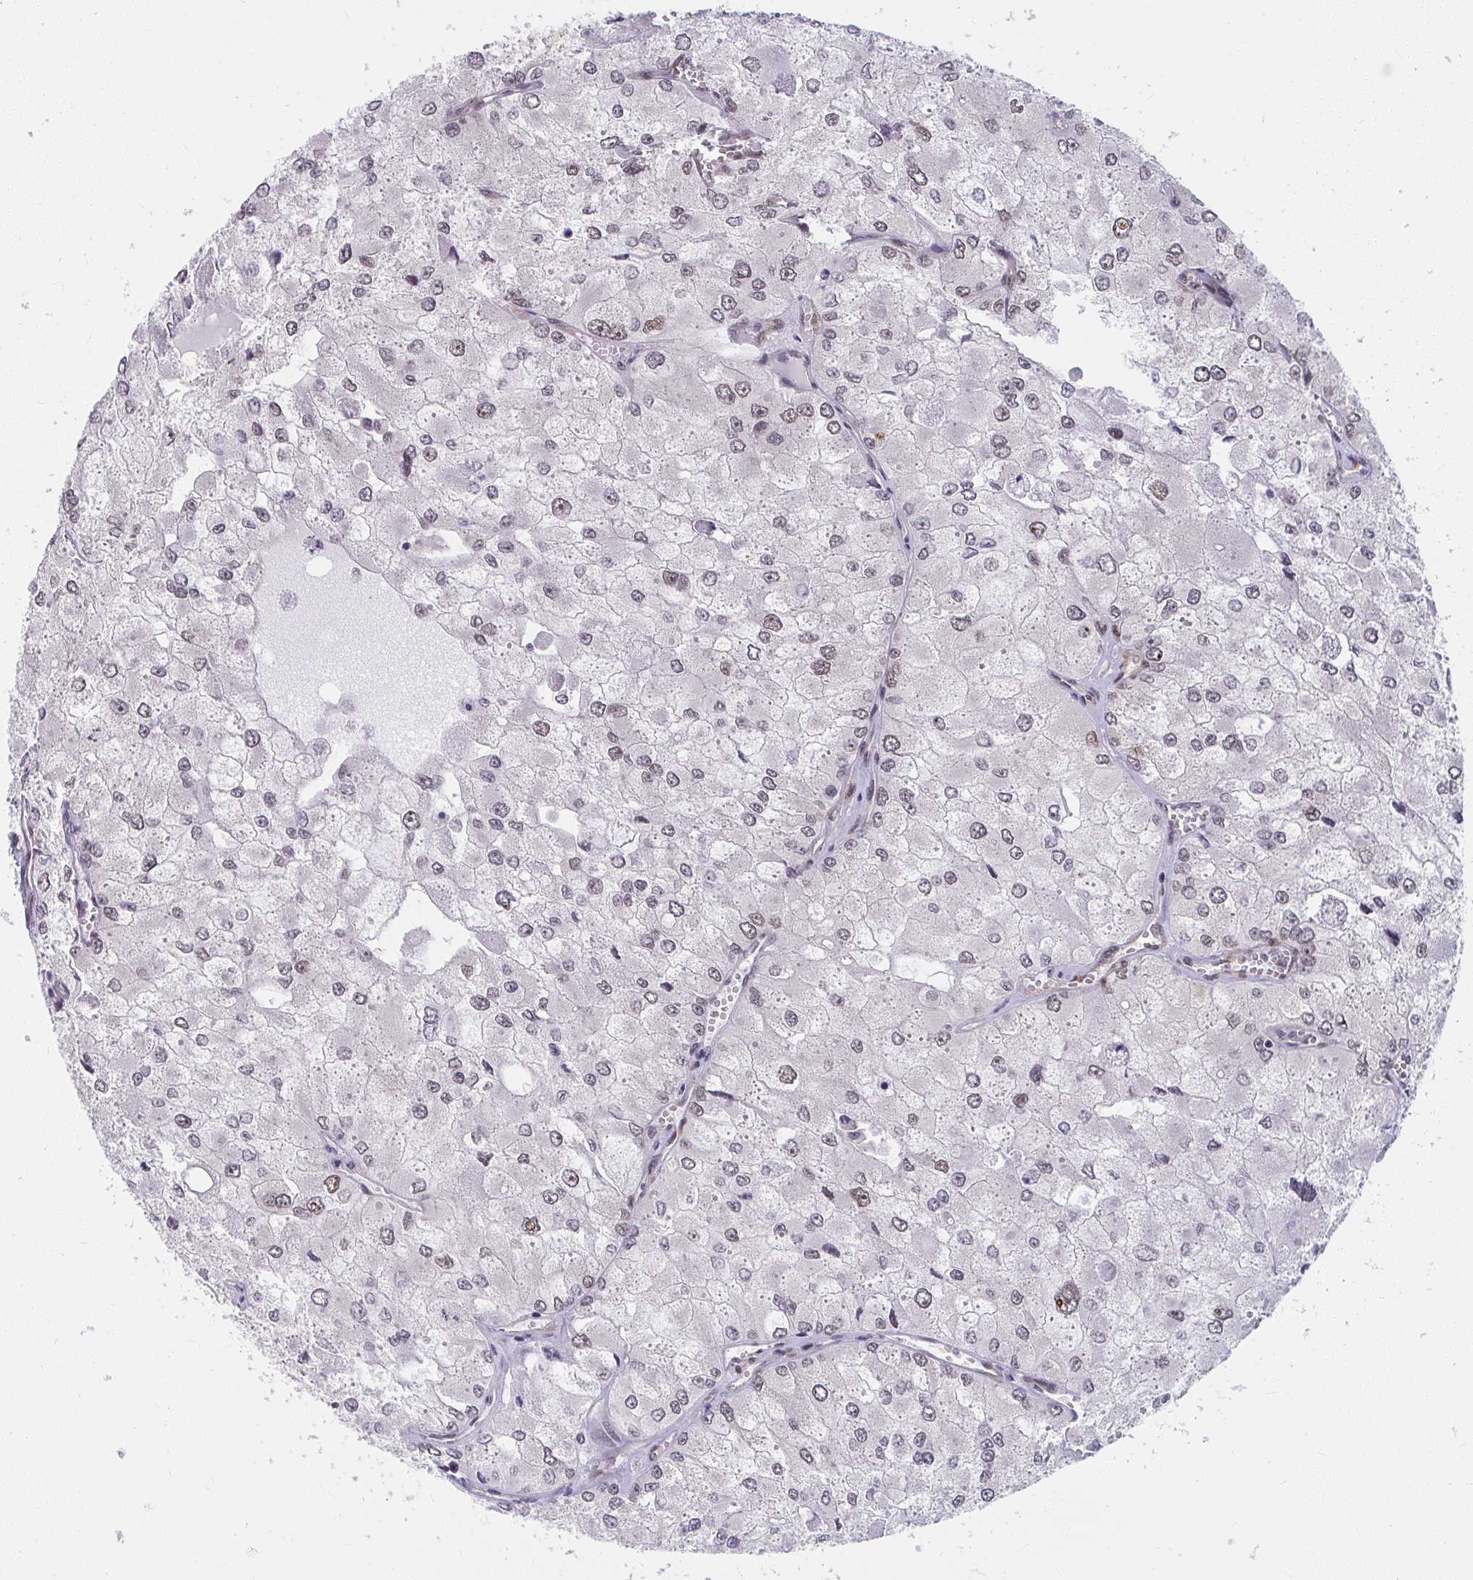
{"staining": {"intensity": "weak", "quantity": "25%-75%", "location": "nuclear"}, "tissue": "renal cancer", "cell_type": "Tumor cells", "image_type": "cancer", "snomed": [{"axis": "morphology", "description": "Adenocarcinoma, NOS"}, {"axis": "topography", "description": "Kidney"}], "caption": "IHC (DAB (3,3'-diaminobenzidine)) staining of renal cancer displays weak nuclear protein positivity in approximately 25%-75% of tumor cells. (brown staining indicates protein expression, while blue staining denotes nuclei).", "gene": "SYNCRIP", "patient": {"sex": "female", "age": 70}}